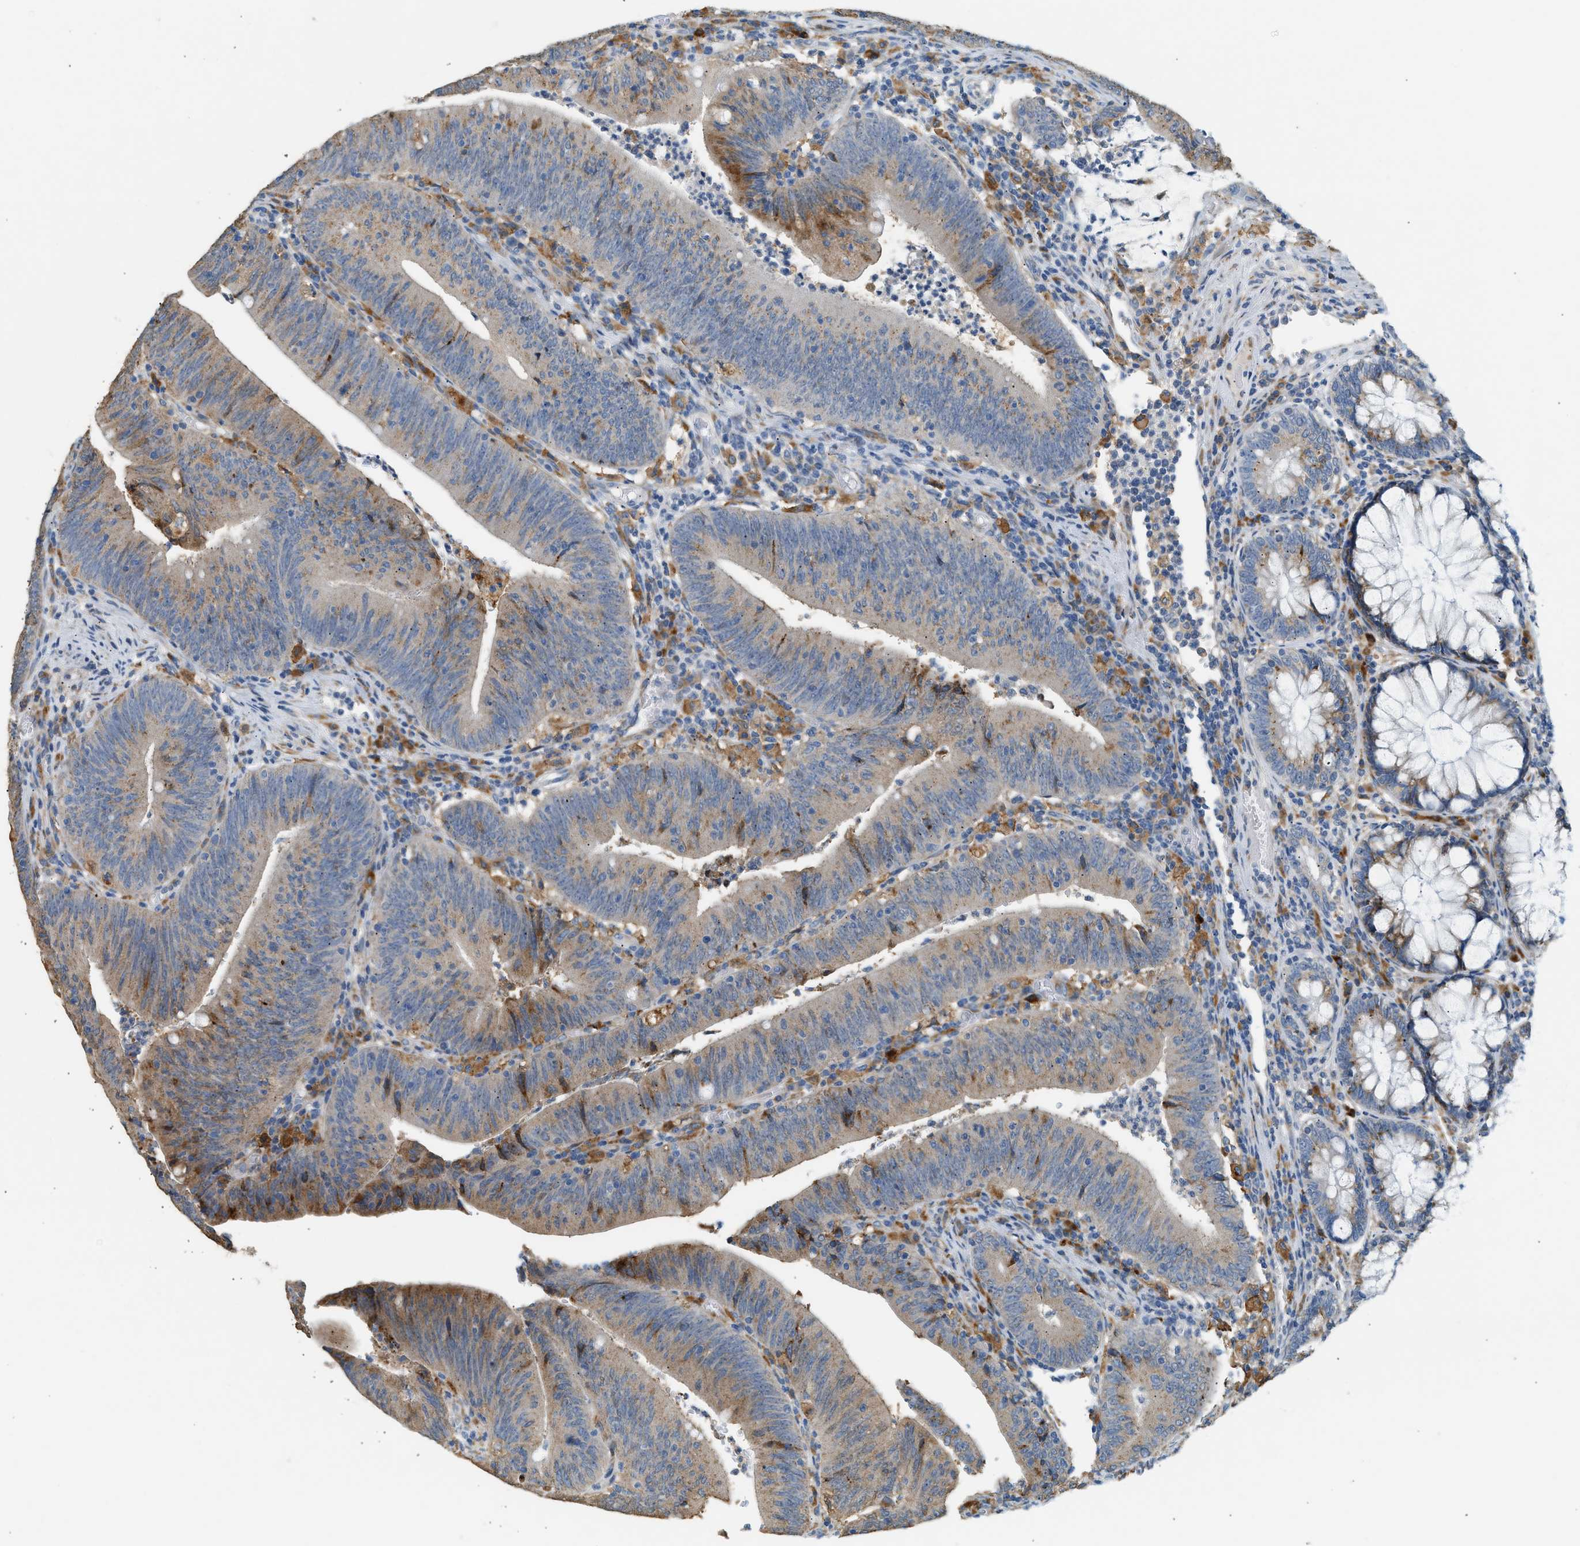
{"staining": {"intensity": "moderate", "quantity": "<25%", "location": "cytoplasmic/membranous"}, "tissue": "colorectal cancer", "cell_type": "Tumor cells", "image_type": "cancer", "snomed": [{"axis": "morphology", "description": "Normal tissue, NOS"}, {"axis": "morphology", "description": "Adenocarcinoma, NOS"}, {"axis": "topography", "description": "Rectum"}], "caption": "The micrograph exhibits immunohistochemical staining of adenocarcinoma (colorectal). There is moderate cytoplasmic/membranous positivity is present in approximately <25% of tumor cells.", "gene": "CTSB", "patient": {"sex": "female", "age": 66}}